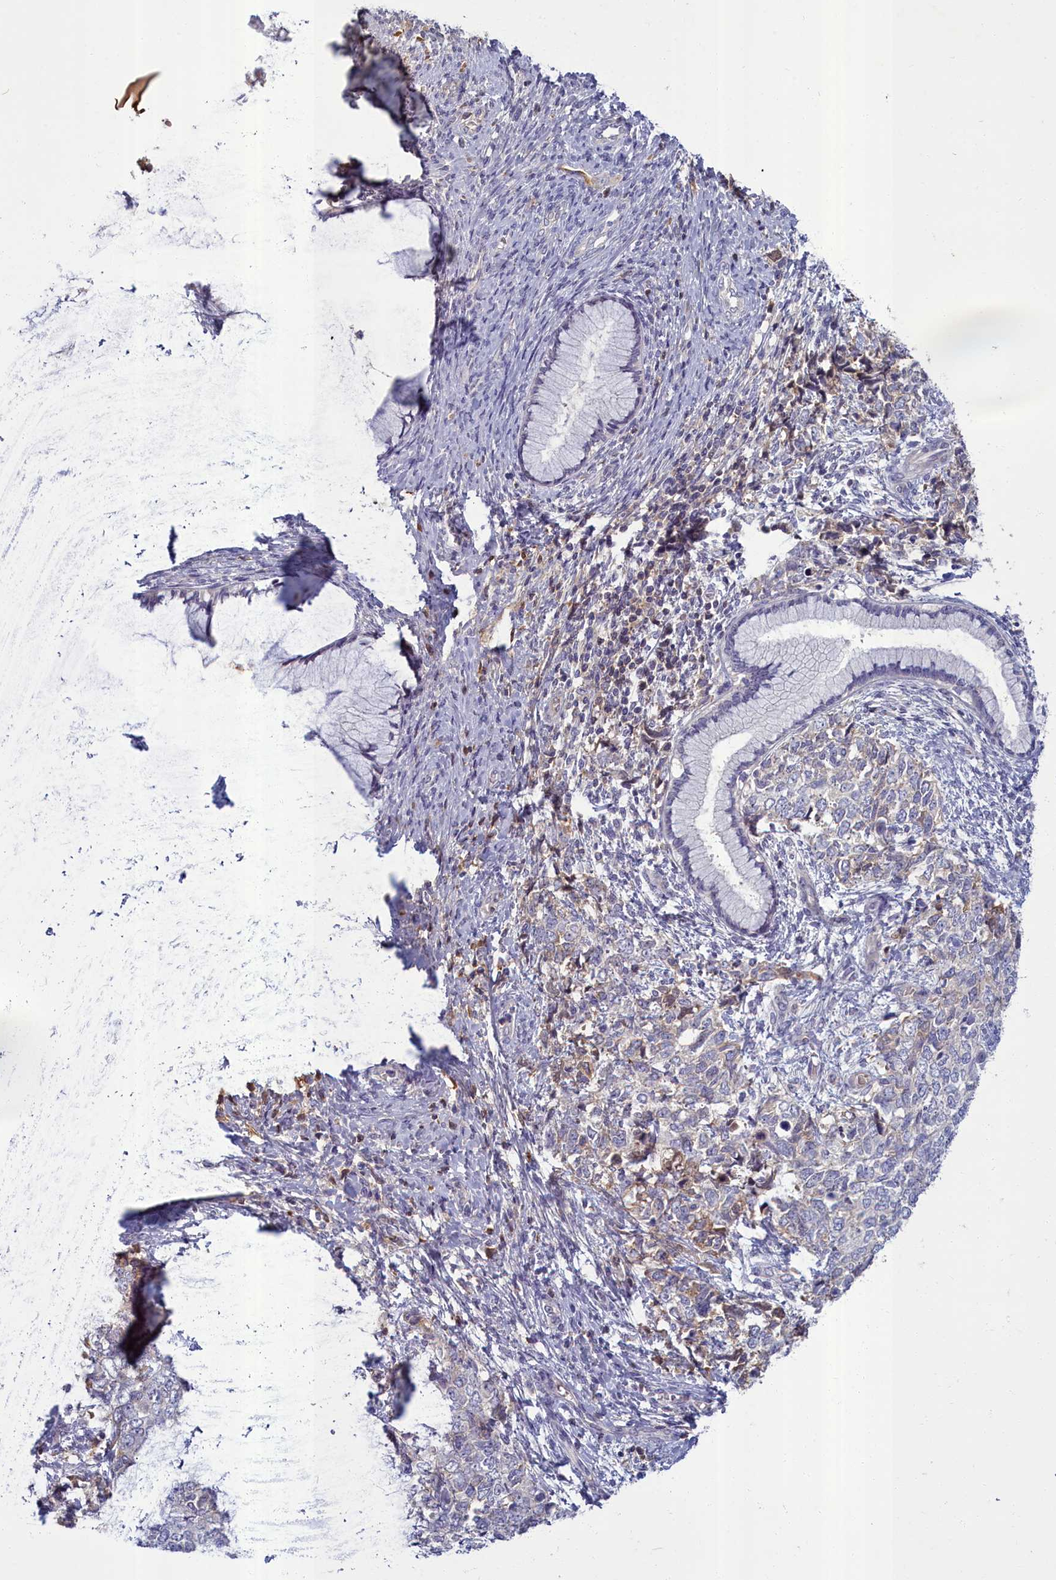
{"staining": {"intensity": "weak", "quantity": "<25%", "location": "cytoplasmic/membranous"}, "tissue": "cervical cancer", "cell_type": "Tumor cells", "image_type": "cancer", "snomed": [{"axis": "morphology", "description": "Squamous cell carcinoma, NOS"}, {"axis": "topography", "description": "Cervix"}], "caption": "Immunohistochemistry of human squamous cell carcinoma (cervical) reveals no positivity in tumor cells.", "gene": "SV2C", "patient": {"sex": "female", "age": 63}}